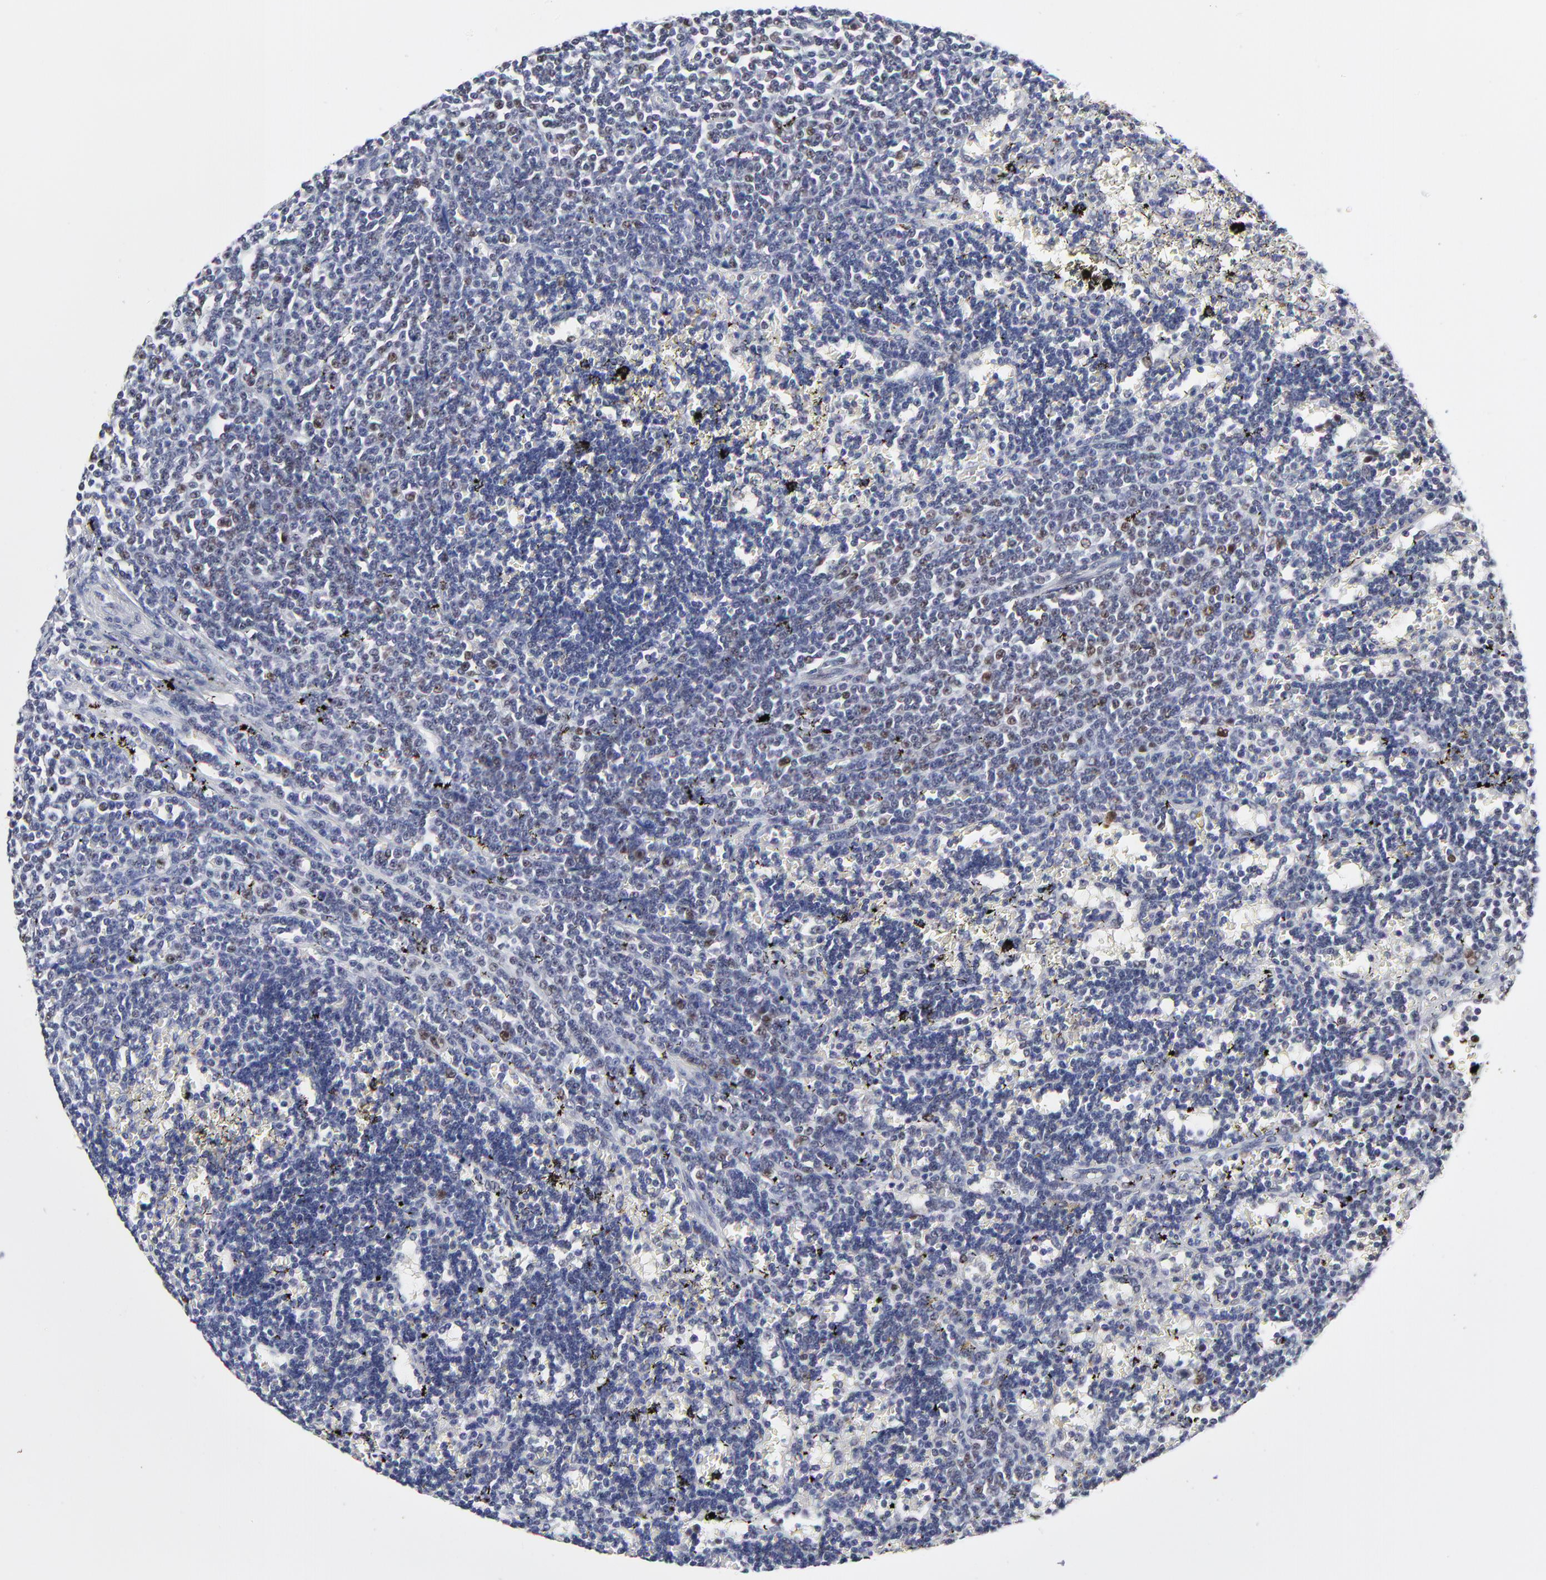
{"staining": {"intensity": "moderate", "quantity": "<25%", "location": "nuclear"}, "tissue": "lymphoma", "cell_type": "Tumor cells", "image_type": "cancer", "snomed": [{"axis": "morphology", "description": "Malignant lymphoma, non-Hodgkin's type, Low grade"}, {"axis": "topography", "description": "Spleen"}], "caption": "A brown stain labels moderate nuclear expression of a protein in lymphoma tumor cells. (DAB (3,3'-diaminobenzidine) = brown stain, brightfield microscopy at high magnification).", "gene": "OGFOD1", "patient": {"sex": "male", "age": 60}}